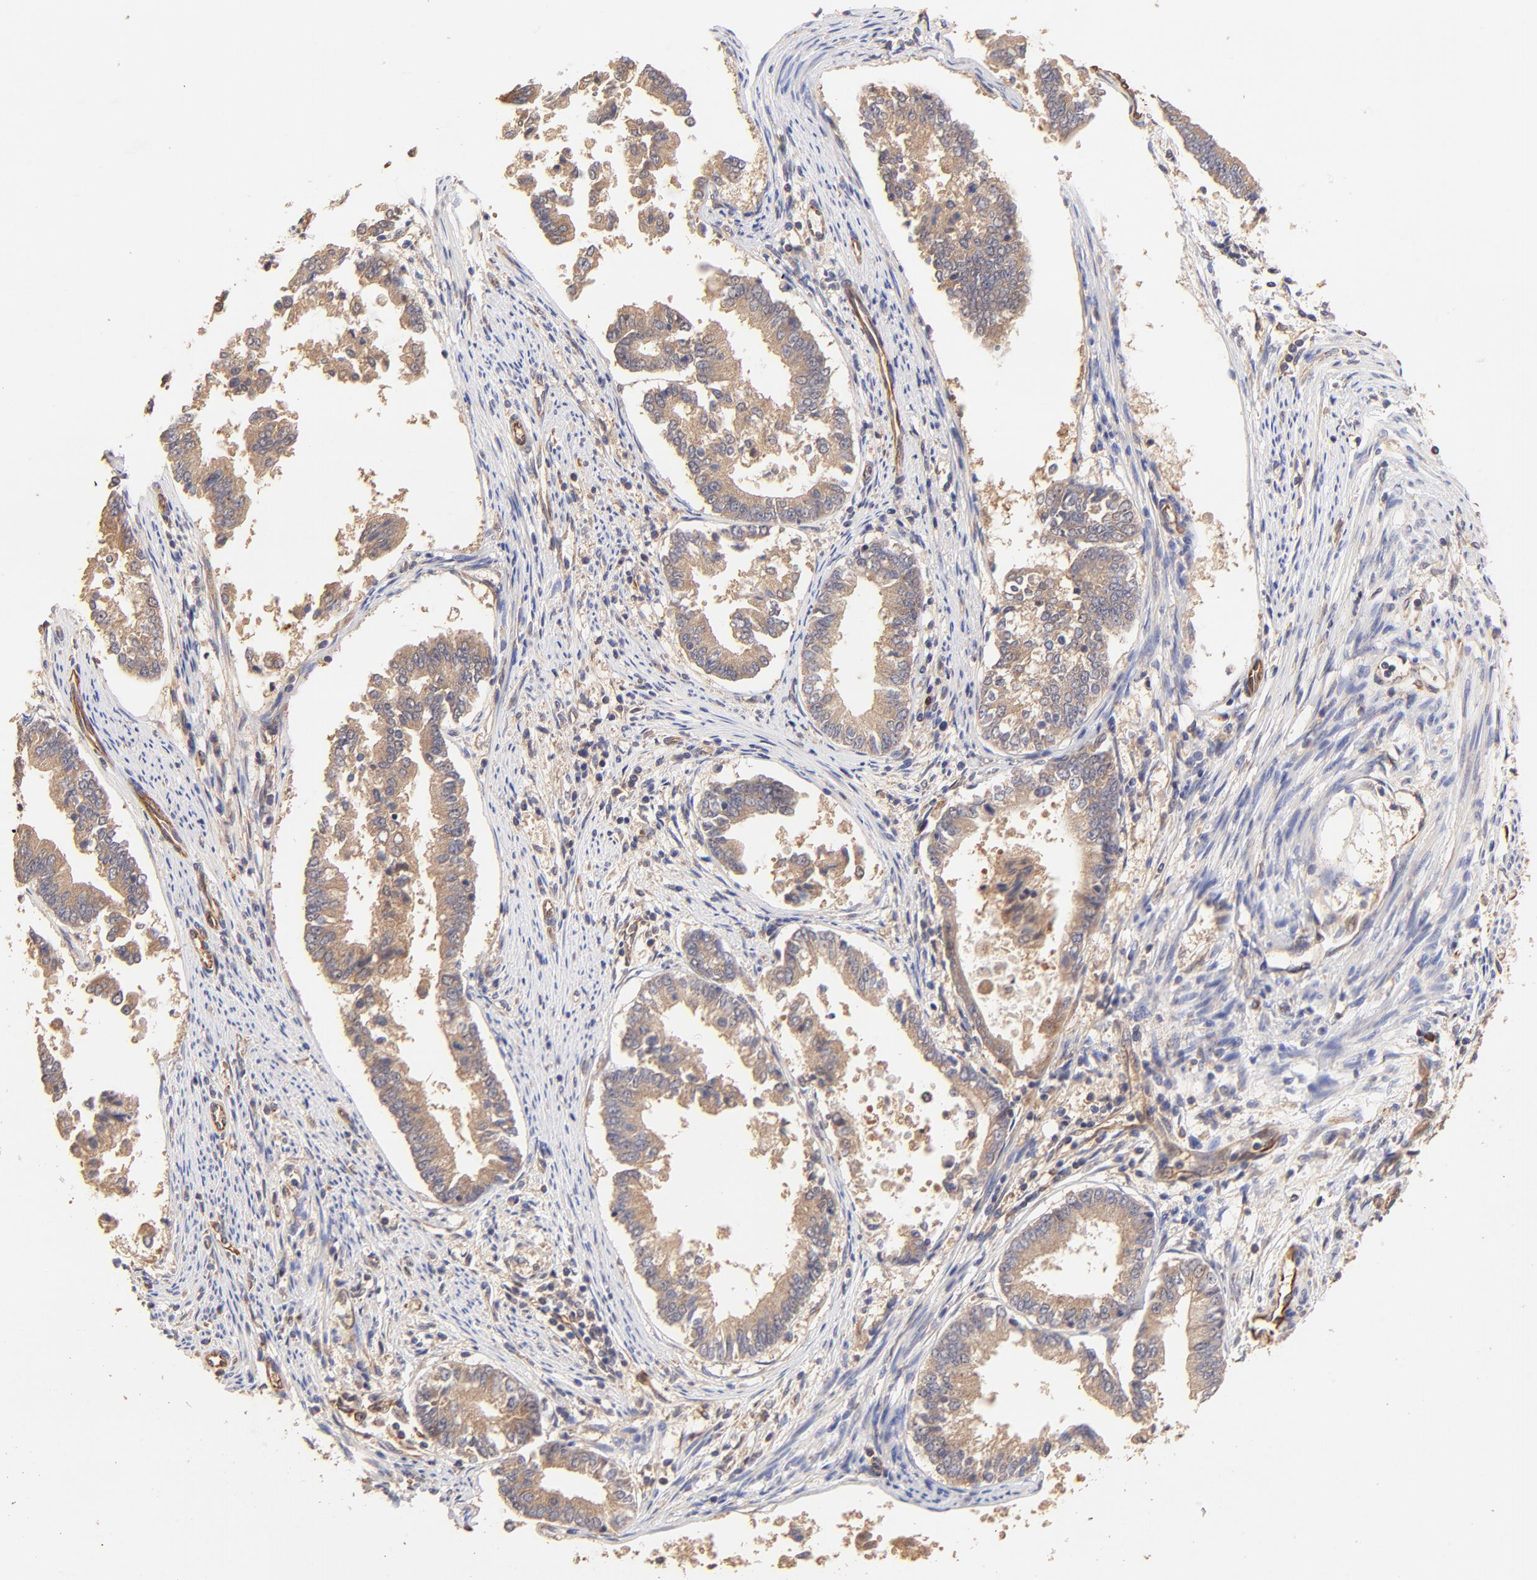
{"staining": {"intensity": "weak", "quantity": ">75%", "location": "cytoplasmic/membranous"}, "tissue": "endometrial cancer", "cell_type": "Tumor cells", "image_type": "cancer", "snomed": [{"axis": "morphology", "description": "Adenocarcinoma, NOS"}, {"axis": "topography", "description": "Endometrium"}], "caption": "This photomicrograph shows immunohistochemistry (IHC) staining of human adenocarcinoma (endometrial), with low weak cytoplasmic/membranous expression in about >75% of tumor cells.", "gene": "TNFAIP3", "patient": {"sex": "female", "age": 63}}